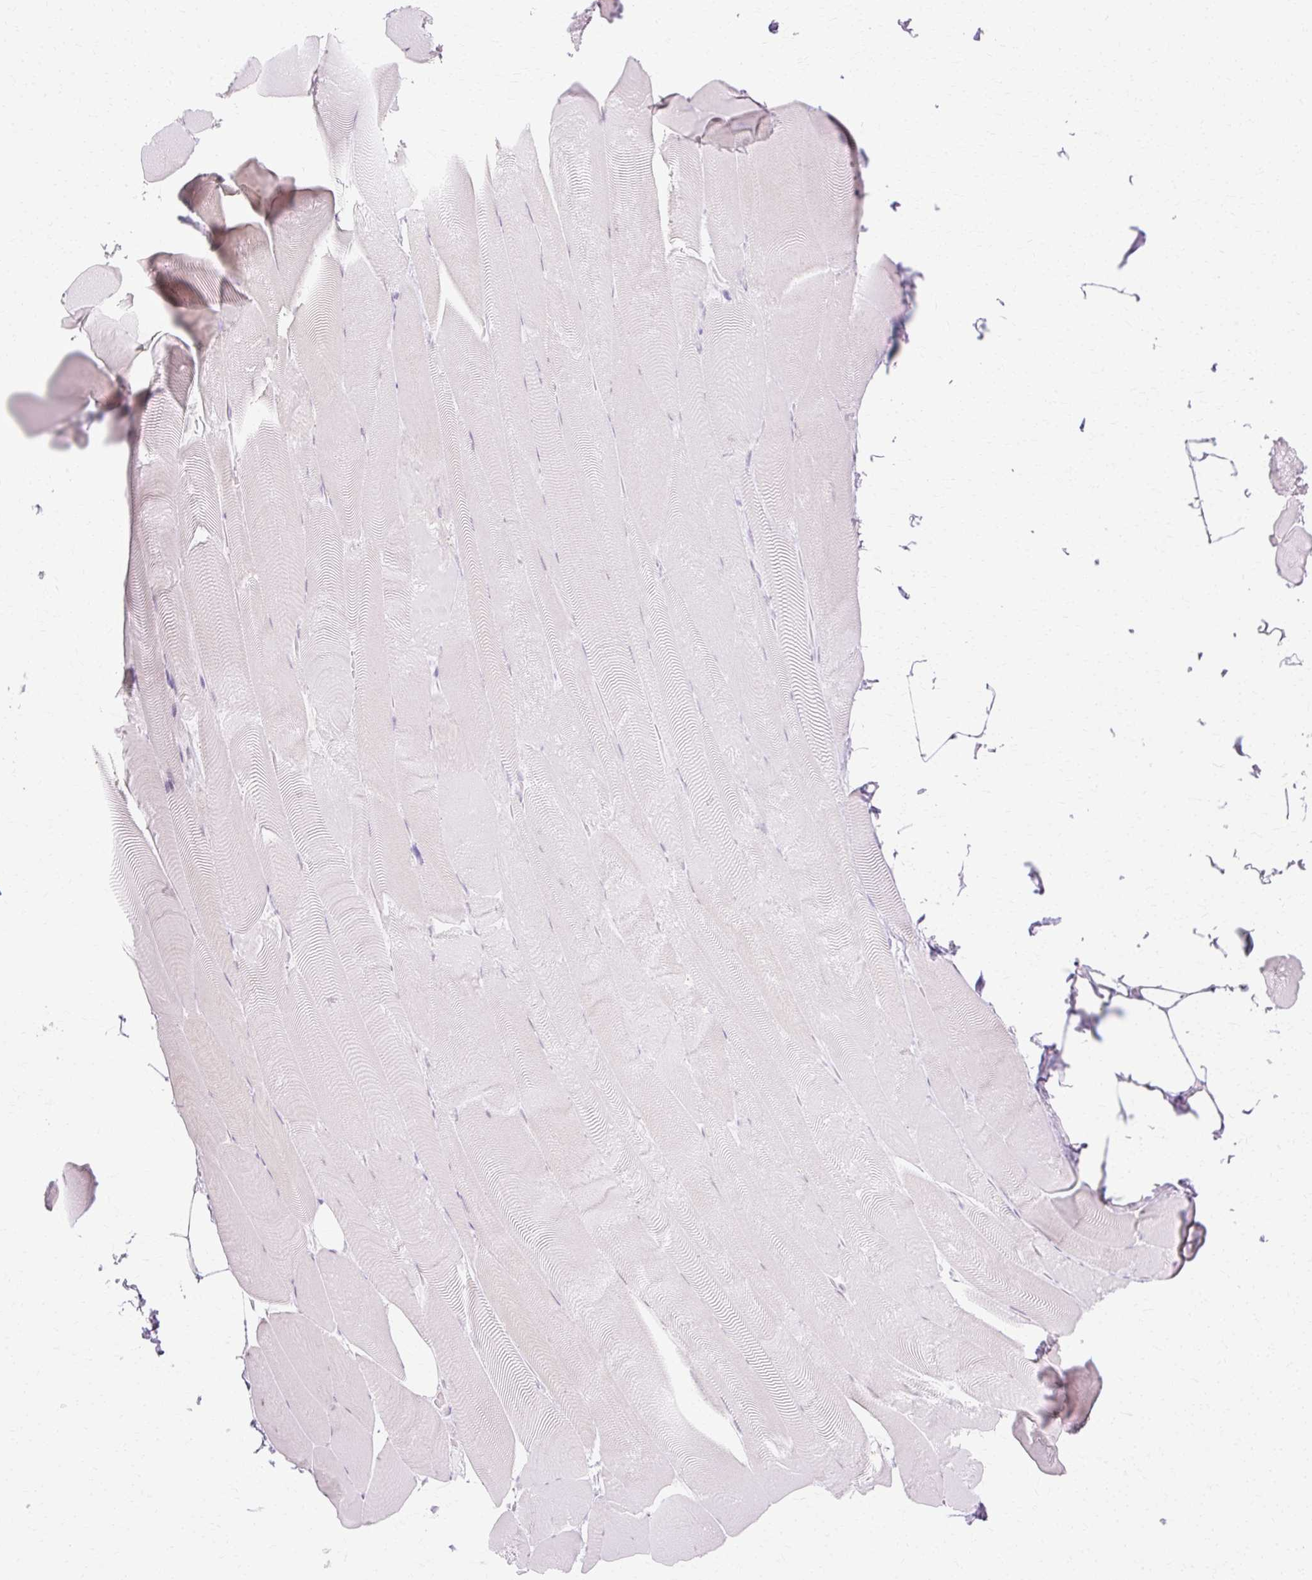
{"staining": {"intensity": "weak", "quantity": "<25%", "location": "nuclear"}, "tissue": "skeletal muscle", "cell_type": "Myocytes", "image_type": "normal", "snomed": [{"axis": "morphology", "description": "Normal tissue, NOS"}, {"axis": "topography", "description": "Skeletal muscle"}], "caption": "This is an immunohistochemistry micrograph of unremarkable human skeletal muscle. There is no expression in myocytes.", "gene": "C3orf49", "patient": {"sex": "female", "age": 64}}